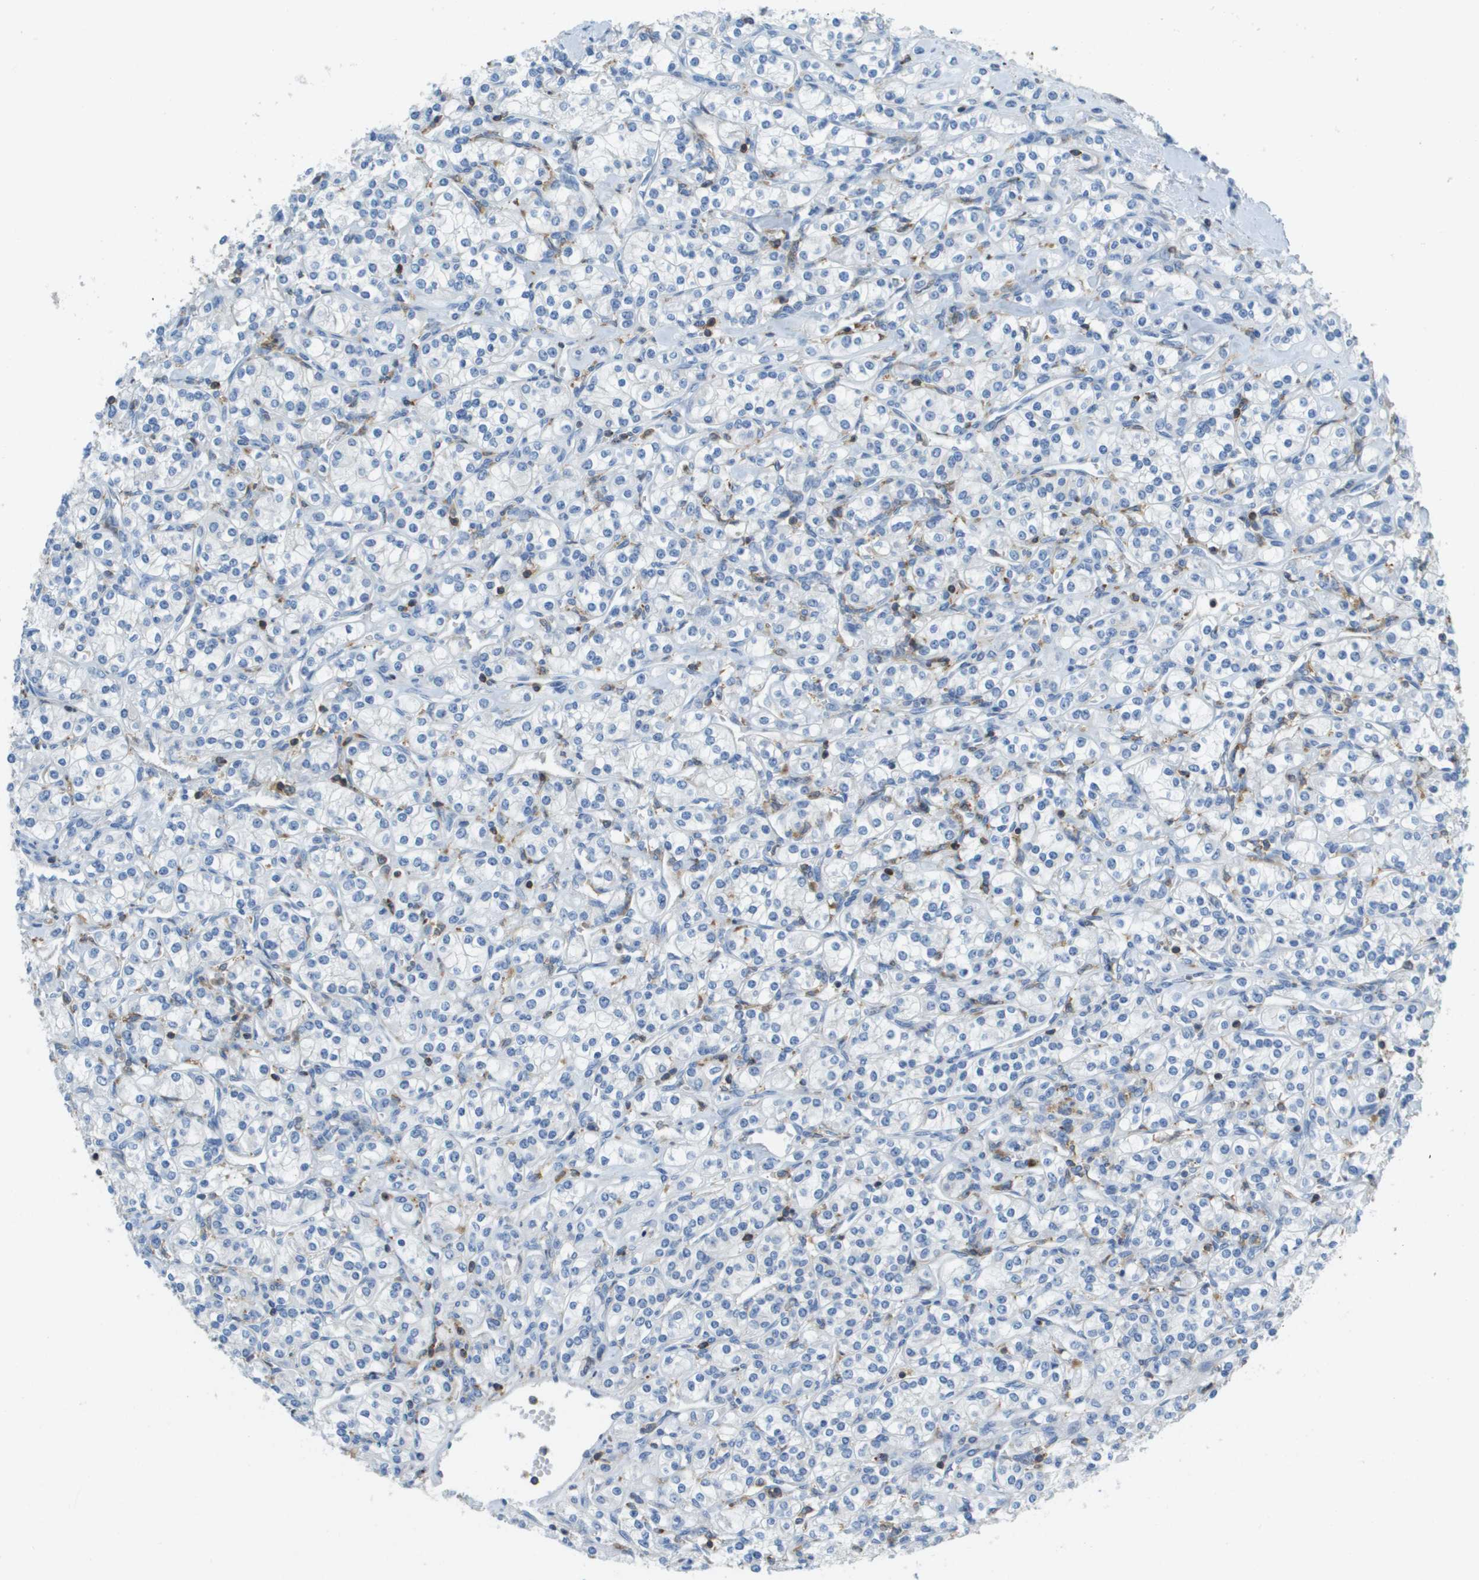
{"staining": {"intensity": "negative", "quantity": "none", "location": "none"}, "tissue": "renal cancer", "cell_type": "Tumor cells", "image_type": "cancer", "snomed": [{"axis": "morphology", "description": "Adenocarcinoma, NOS"}, {"axis": "topography", "description": "Kidney"}], "caption": "An immunohistochemistry histopathology image of adenocarcinoma (renal) is shown. There is no staining in tumor cells of adenocarcinoma (renal).", "gene": "APBB1IP", "patient": {"sex": "male", "age": 77}}